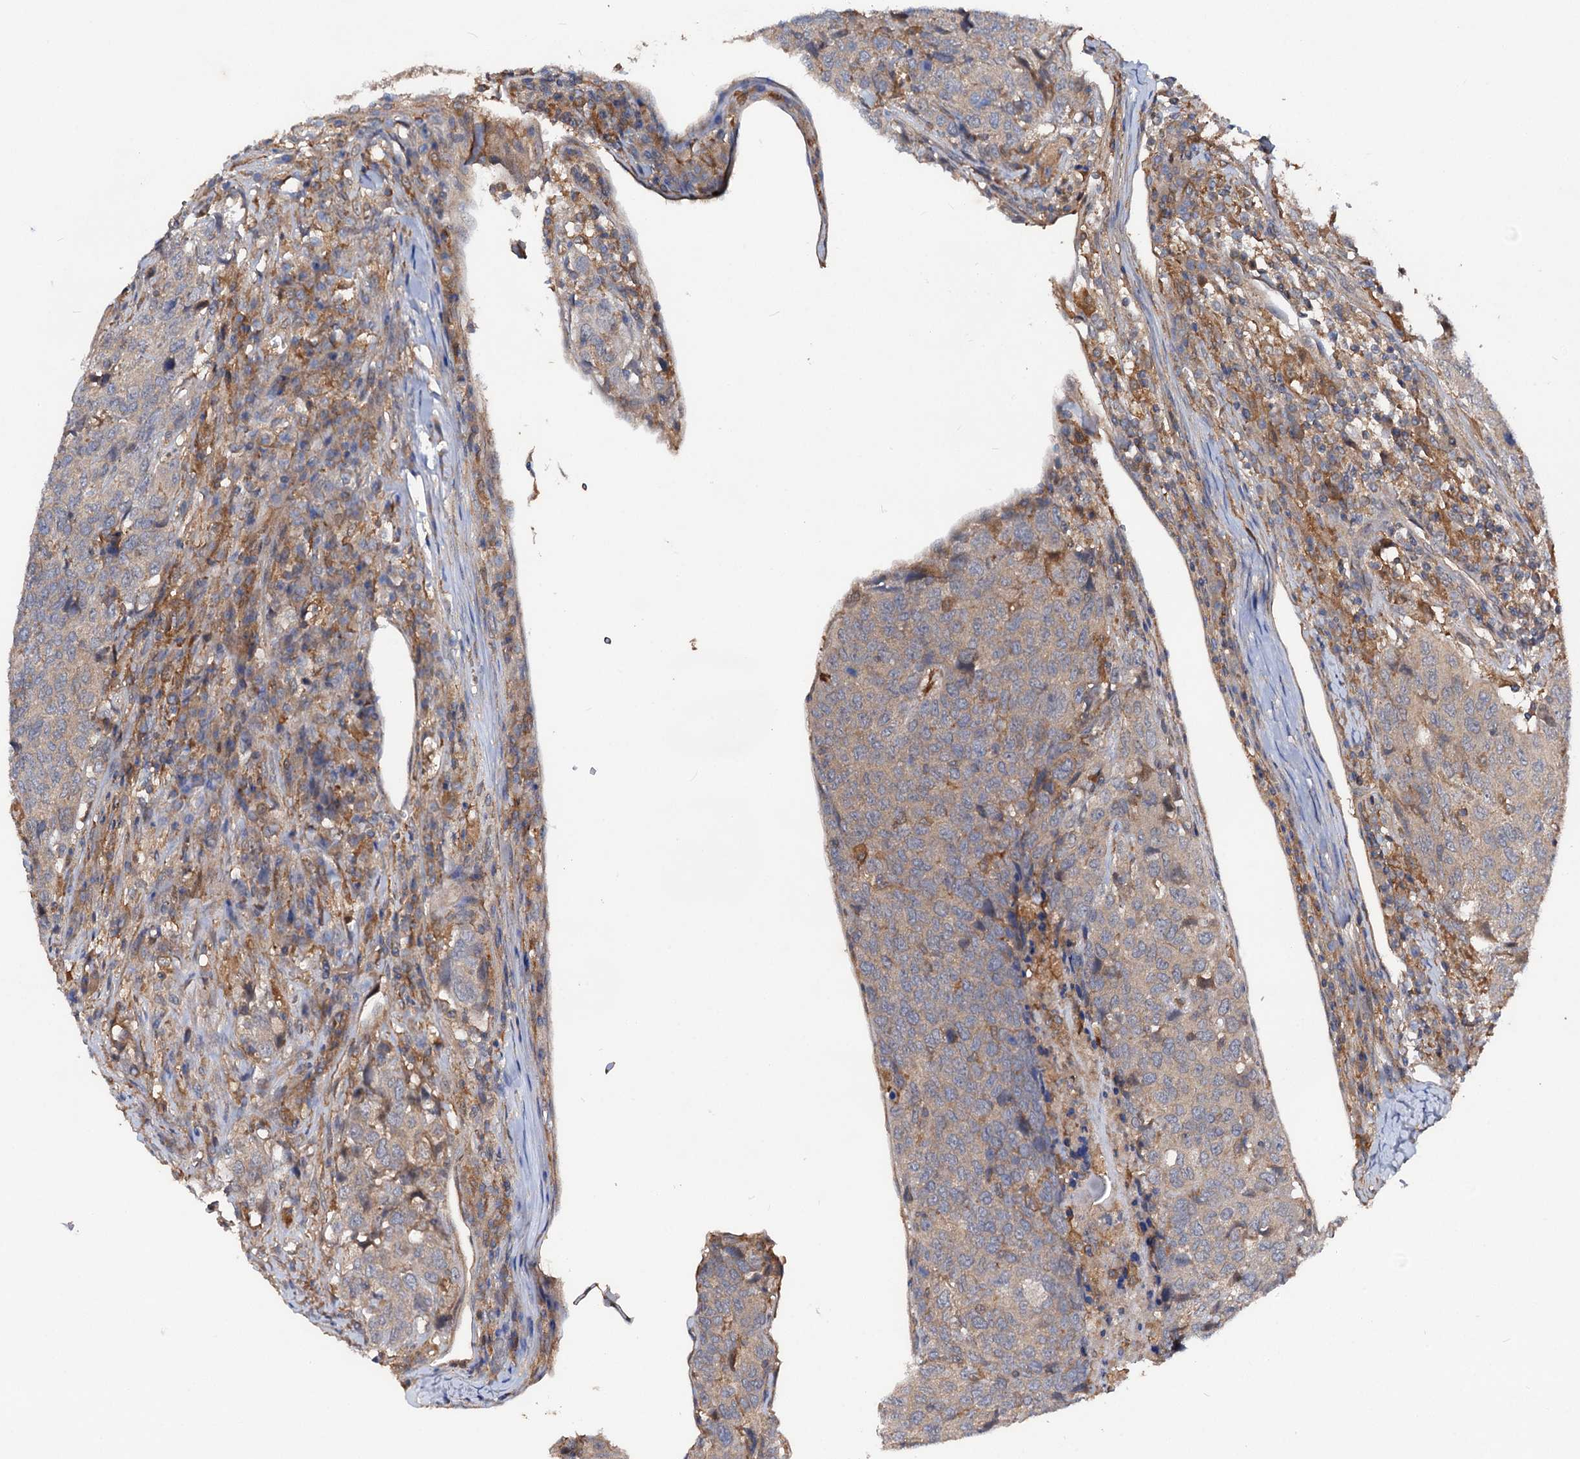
{"staining": {"intensity": "negative", "quantity": "none", "location": "none"}, "tissue": "head and neck cancer", "cell_type": "Tumor cells", "image_type": "cancer", "snomed": [{"axis": "morphology", "description": "Squamous cell carcinoma, NOS"}, {"axis": "topography", "description": "Head-Neck"}], "caption": "This is a image of immunohistochemistry staining of head and neck squamous cell carcinoma, which shows no staining in tumor cells. (IHC, brightfield microscopy, high magnification).", "gene": "VPS29", "patient": {"sex": "male", "age": 66}}